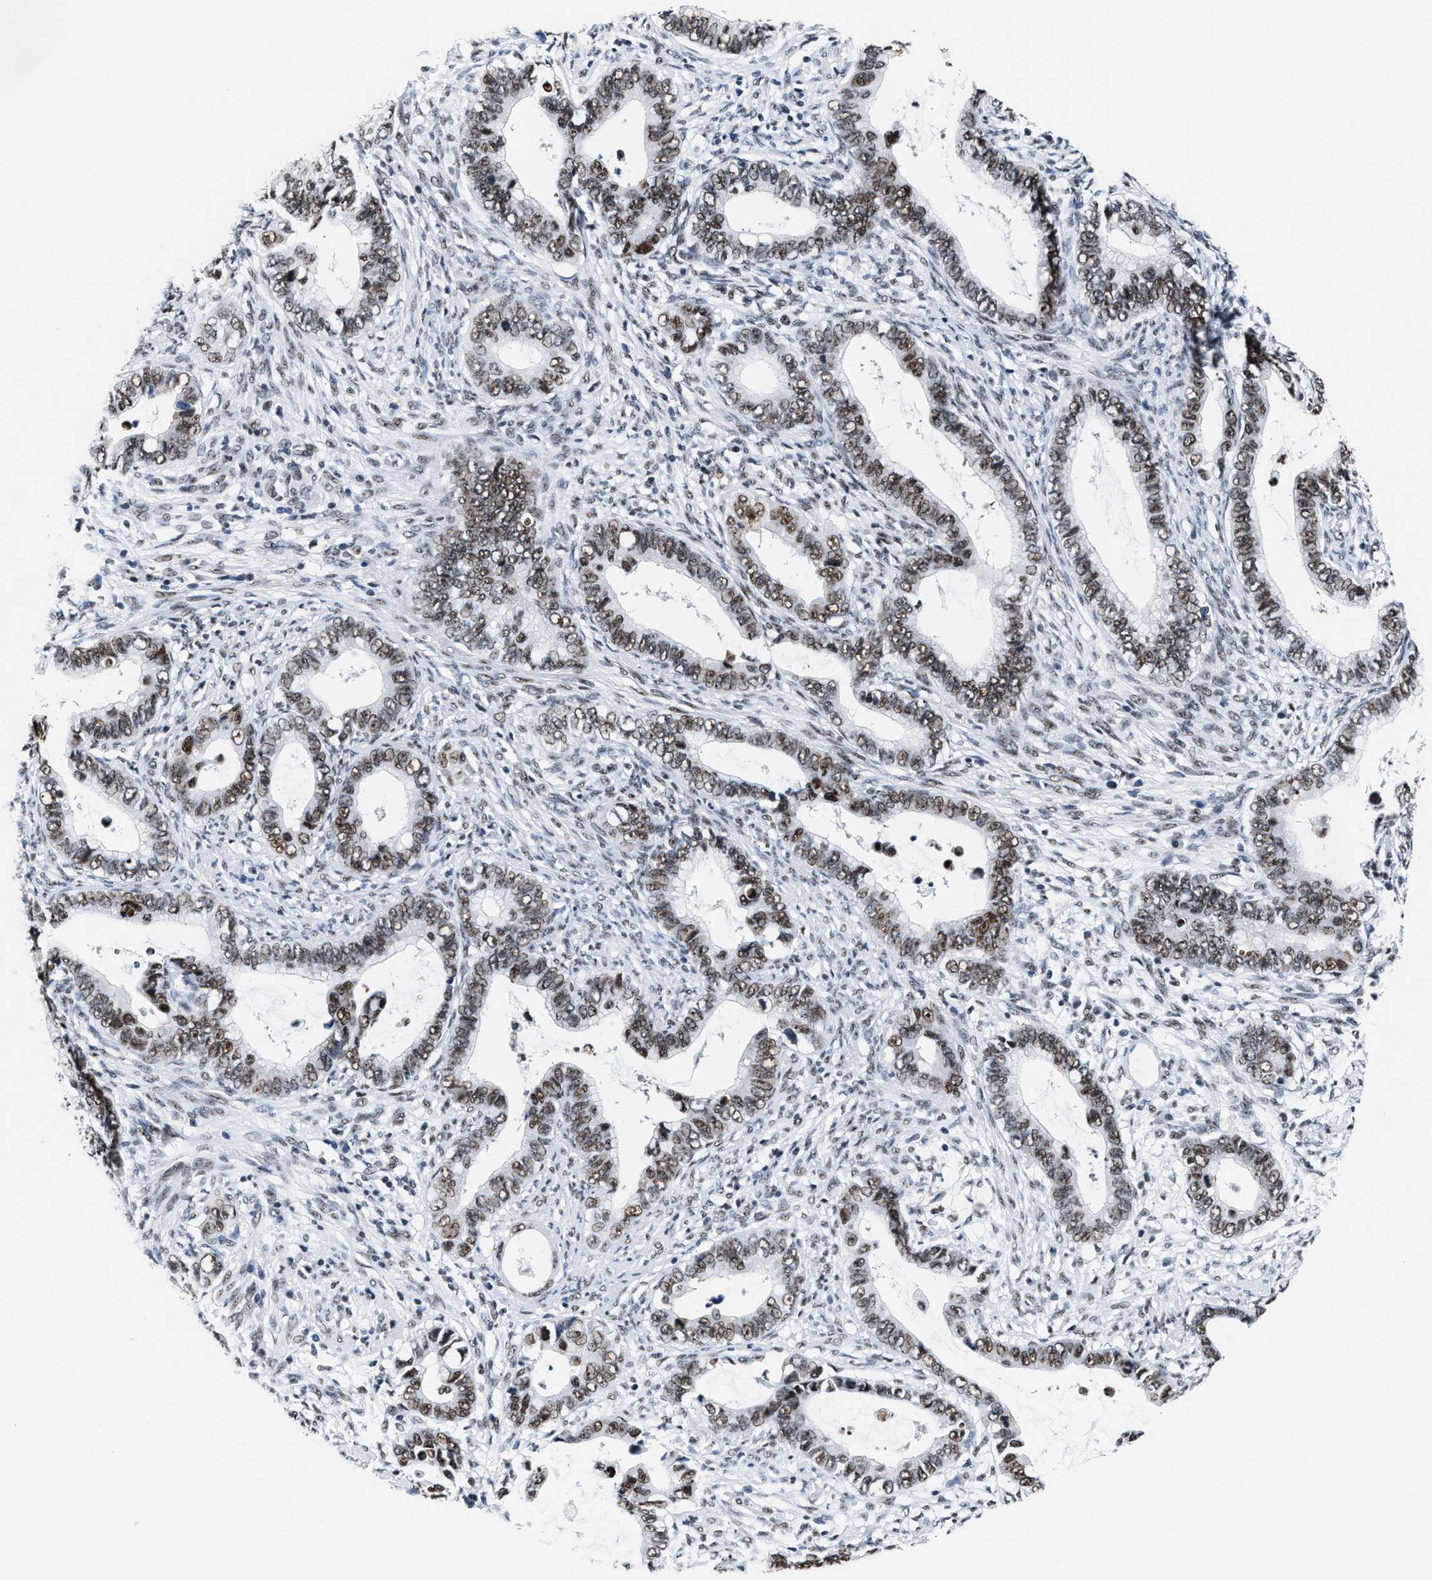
{"staining": {"intensity": "moderate", "quantity": ">75%", "location": "nuclear"}, "tissue": "cervical cancer", "cell_type": "Tumor cells", "image_type": "cancer", "snomed": [{"axis": "morphology", "description": "Adenocarcinoma, NOS"}, {"axis": "topography", "description": "Cervix"}], "caption": "An immunohistochemistry image of neoplastic tissue is shown. Protein staining in brown labels moderate nuclear positivity in cervical cancer within tumor cells.", "gene": "RAD50", "patient": {"sex": "female", "age": 44}}